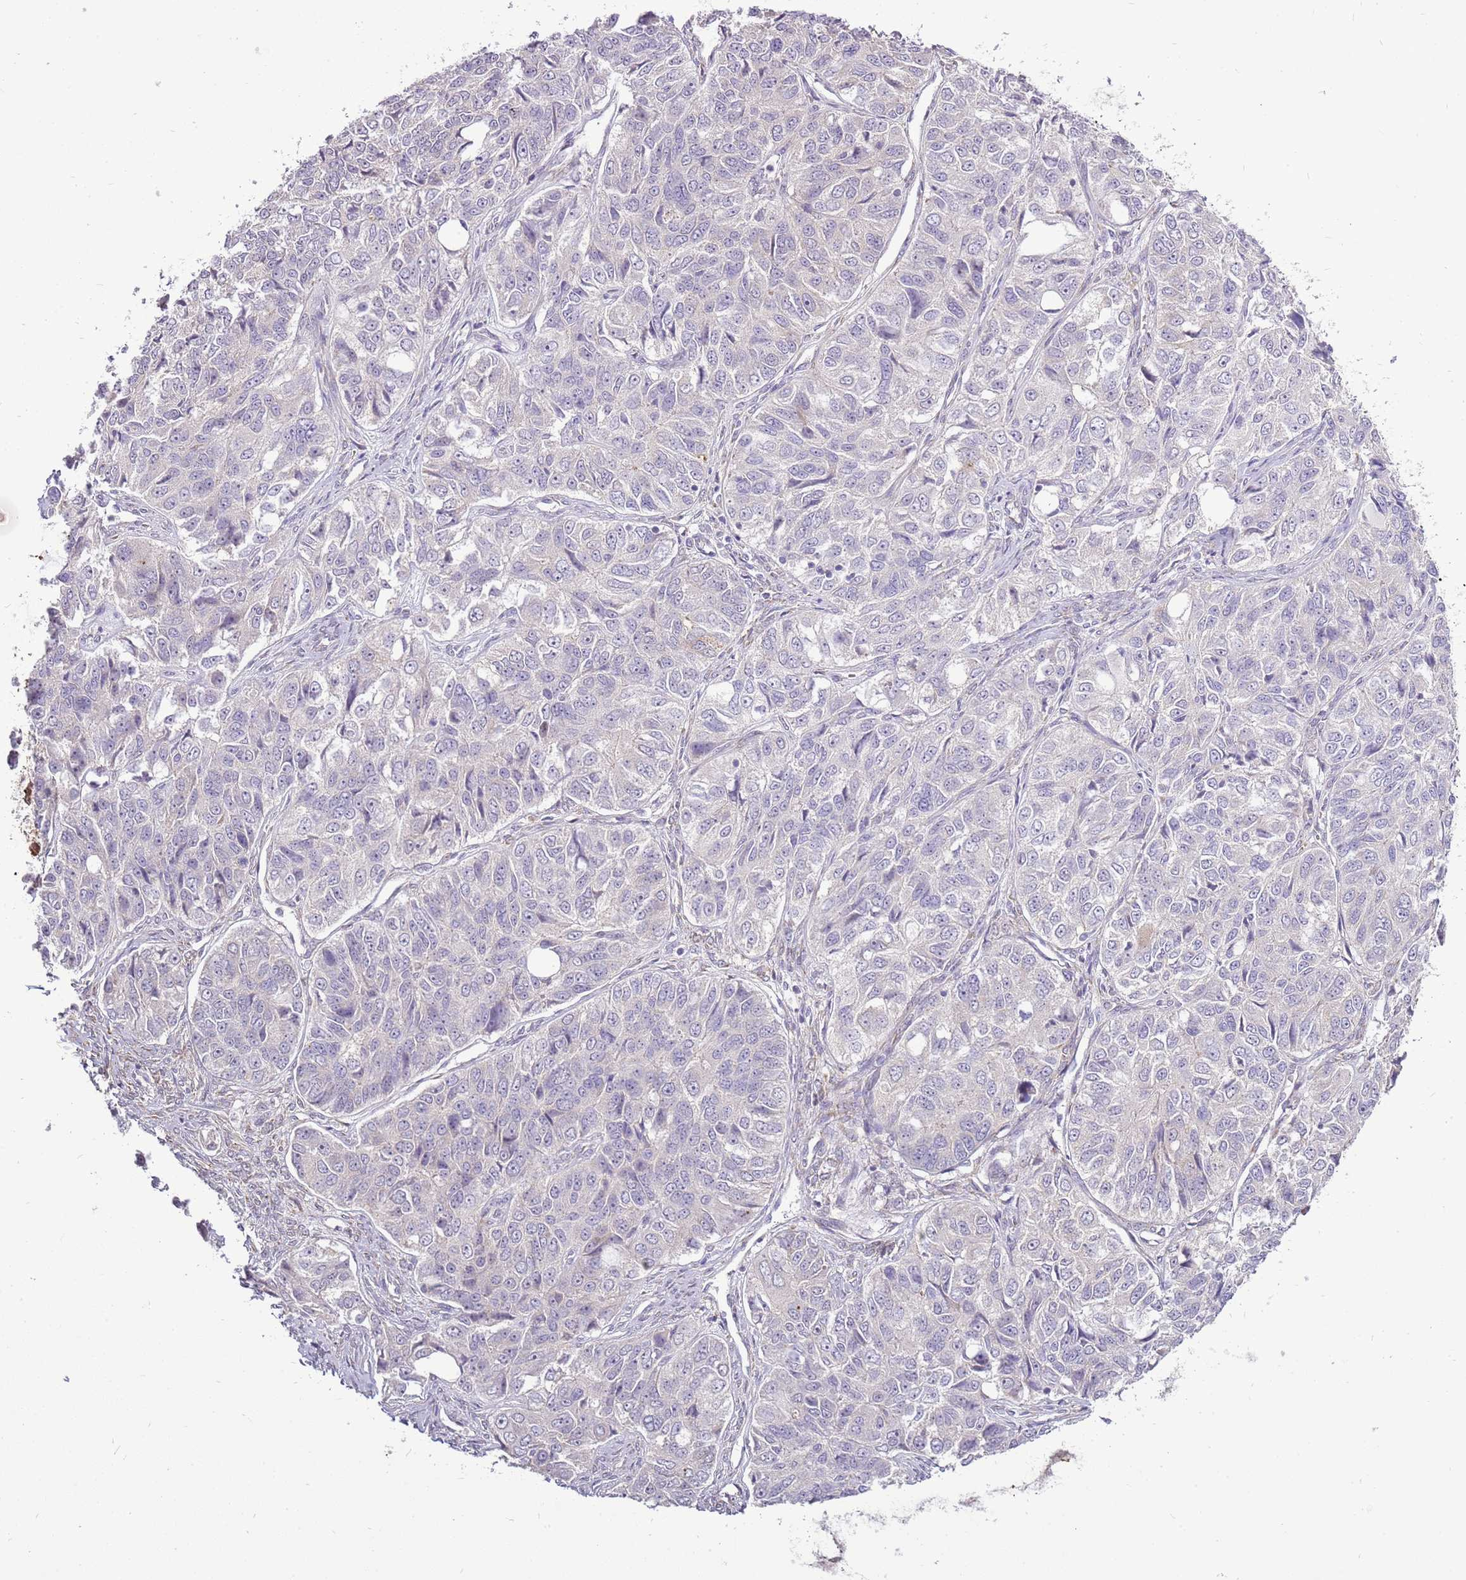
{"staining": {"intensity": "negative", "quantity": "none", "location": "none"}, "tissue": "ovarian cancer", "cell_type": "Tumor cells", "image_type": "cancer", "snomed": [{"axis": "morphology", "description": "Carcinoma, endometroid"}, {"axis": "topography", "description": "Ovary"}], "caption": "Immunohistochemistry (IHC) photomicrograph of human ovarian endometroid carcinoma stained for a protein (brown), which shows no positivity in tumor cells. The staining was performed using DAB (3,3'-diaminobenzidine) to visualize the protein expression in brown, while the nuclei were stained in blue with hematoxylin (Magnification: 20x).", "gene": "UGGT2", "patient": {"sex": "female", "age": 51}}